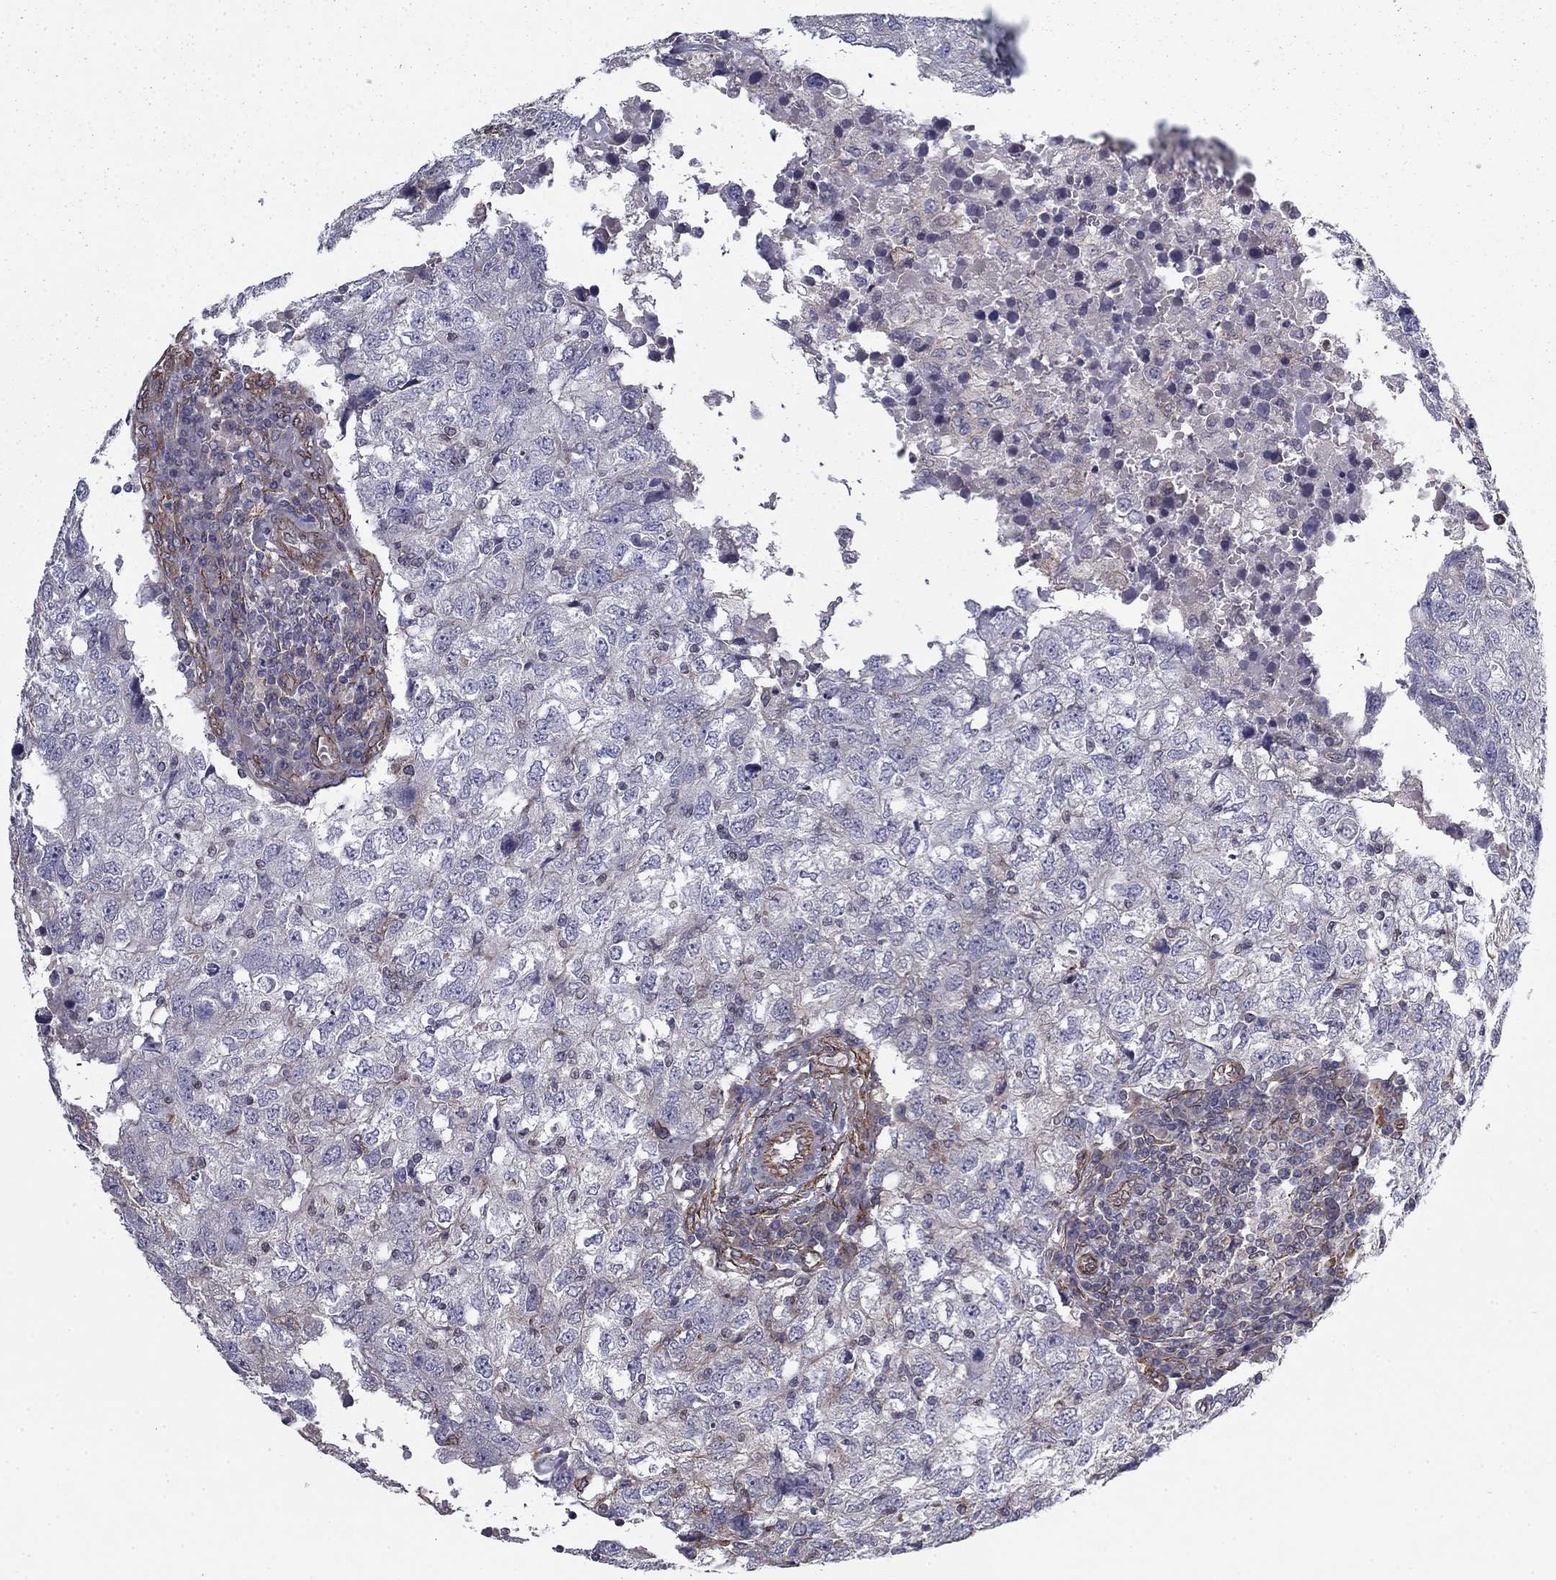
{"staining": {"intensity": "moderate", "quantity": "<25%", "location": "cytoplasmic/membranous"}, "tissue": "breast cancer", "cell_type": "Tumor cells", "image_type": "cancer", "snomed": [{"axis": "morphology", "description": "Duct carcinoma"}, {"axis": "topography", "description": "Breast"}], "caption": "Breast cancer stained with DAB IHC reveals low levels of moderate cytoplasmic/membranous staining in approximately <25% of tumor cells.", "gene": "SHMT1", "patient": {"sex": "female", "age": 30}}